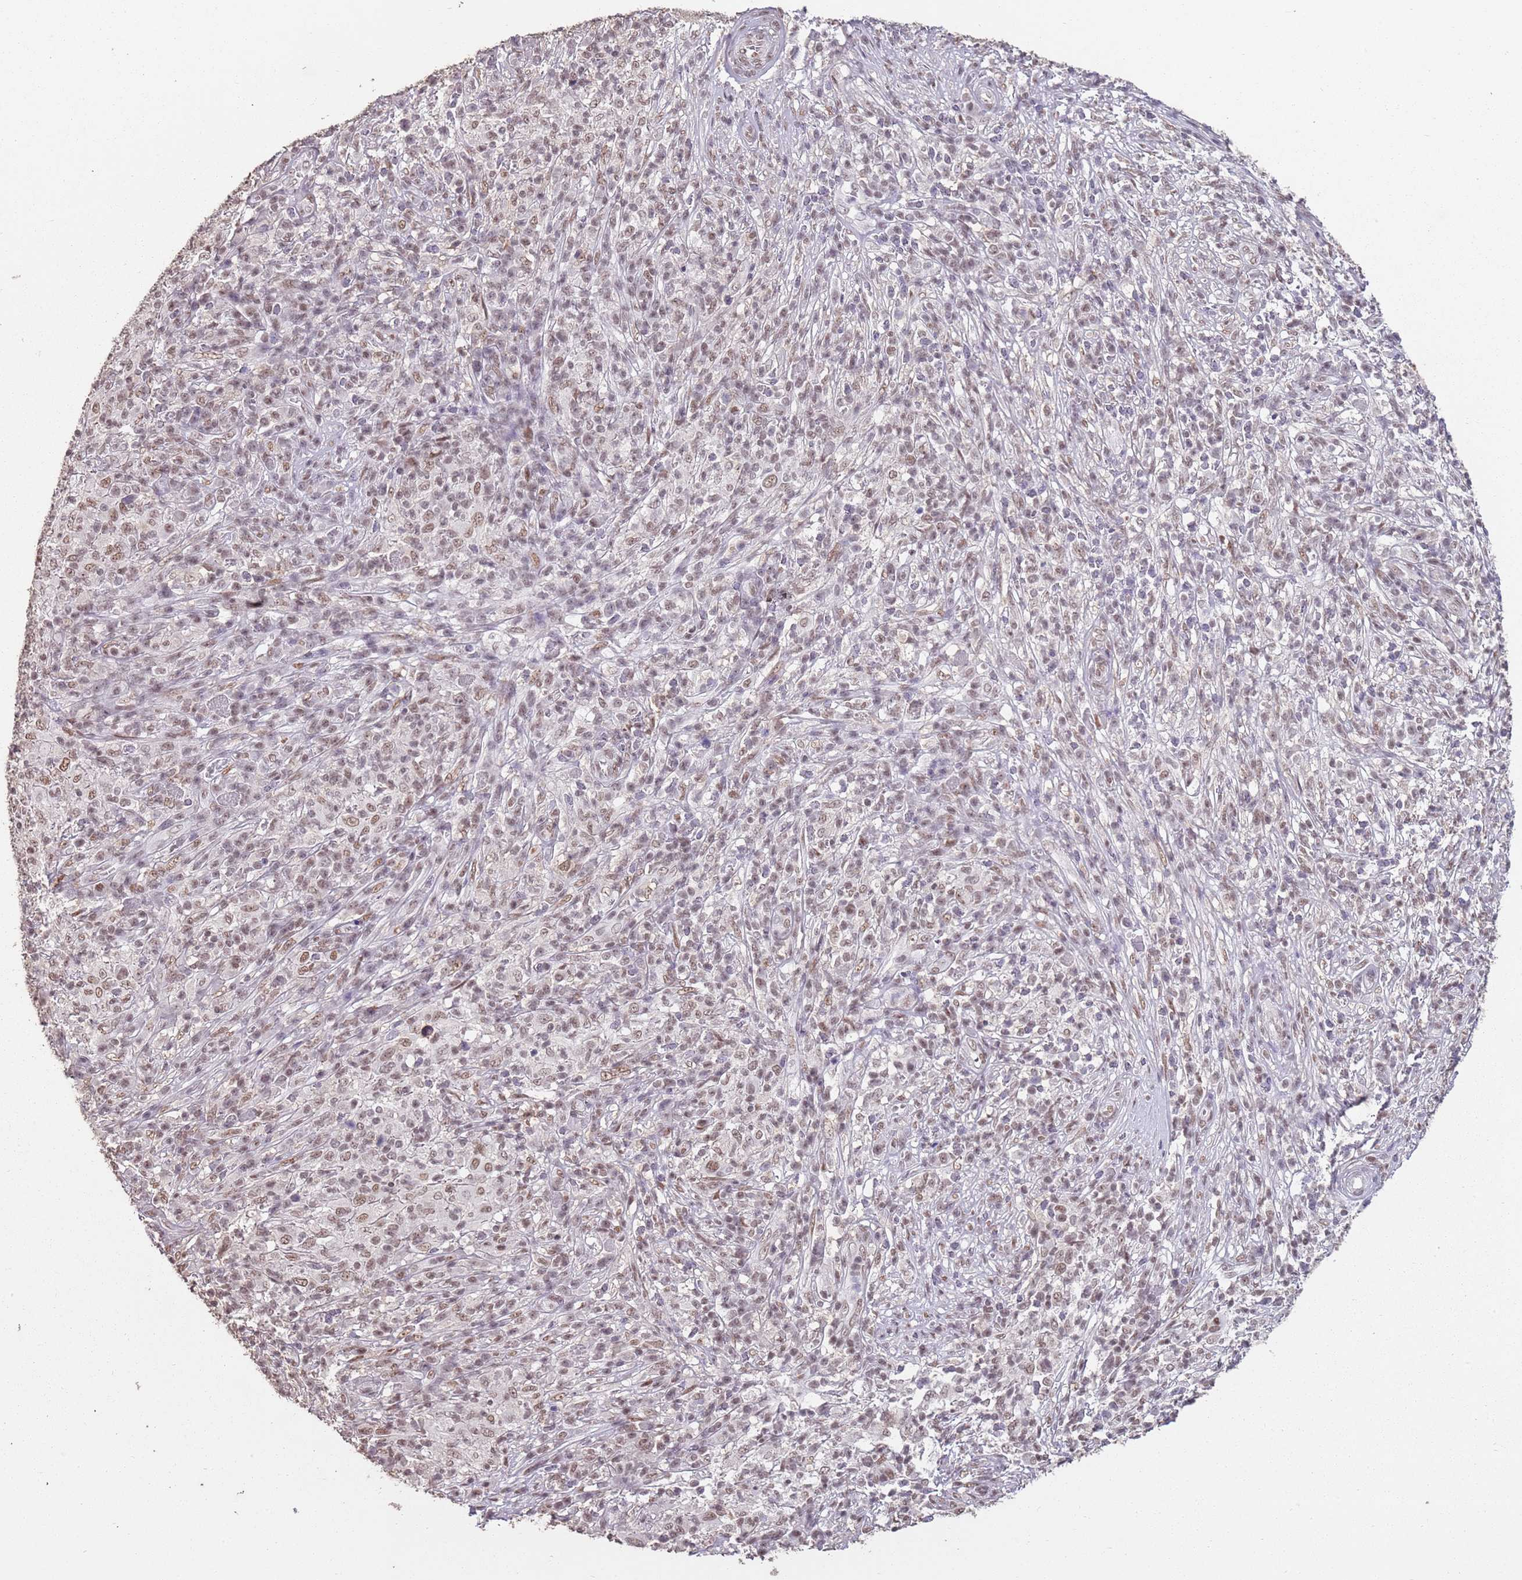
{"staining": {"intensity": "moderate", "quantity": ">75%", "location": "nuclear"}, "tissue": "melanoma", "cell_type": "Tumor cells", "image_type": "cancer", "snomed": [{"axis": "morphology", "description": "Malignant melanoma, NOS"}, {"axis": "topography", "description": "Skin"}], "caption": "An IHC image of tumor tissue is shown. Protein staining in brown shows moderate nuclear positivity in malignant melanoma within tumor cells. The staining was performed using DAB to visualize the protein expression in brown, while the nuclei were stained in blue with hematoxylin (Magnification: 20x).", "gene": "ARL14EP", "patient": {"sex": "male", "age": 66}}